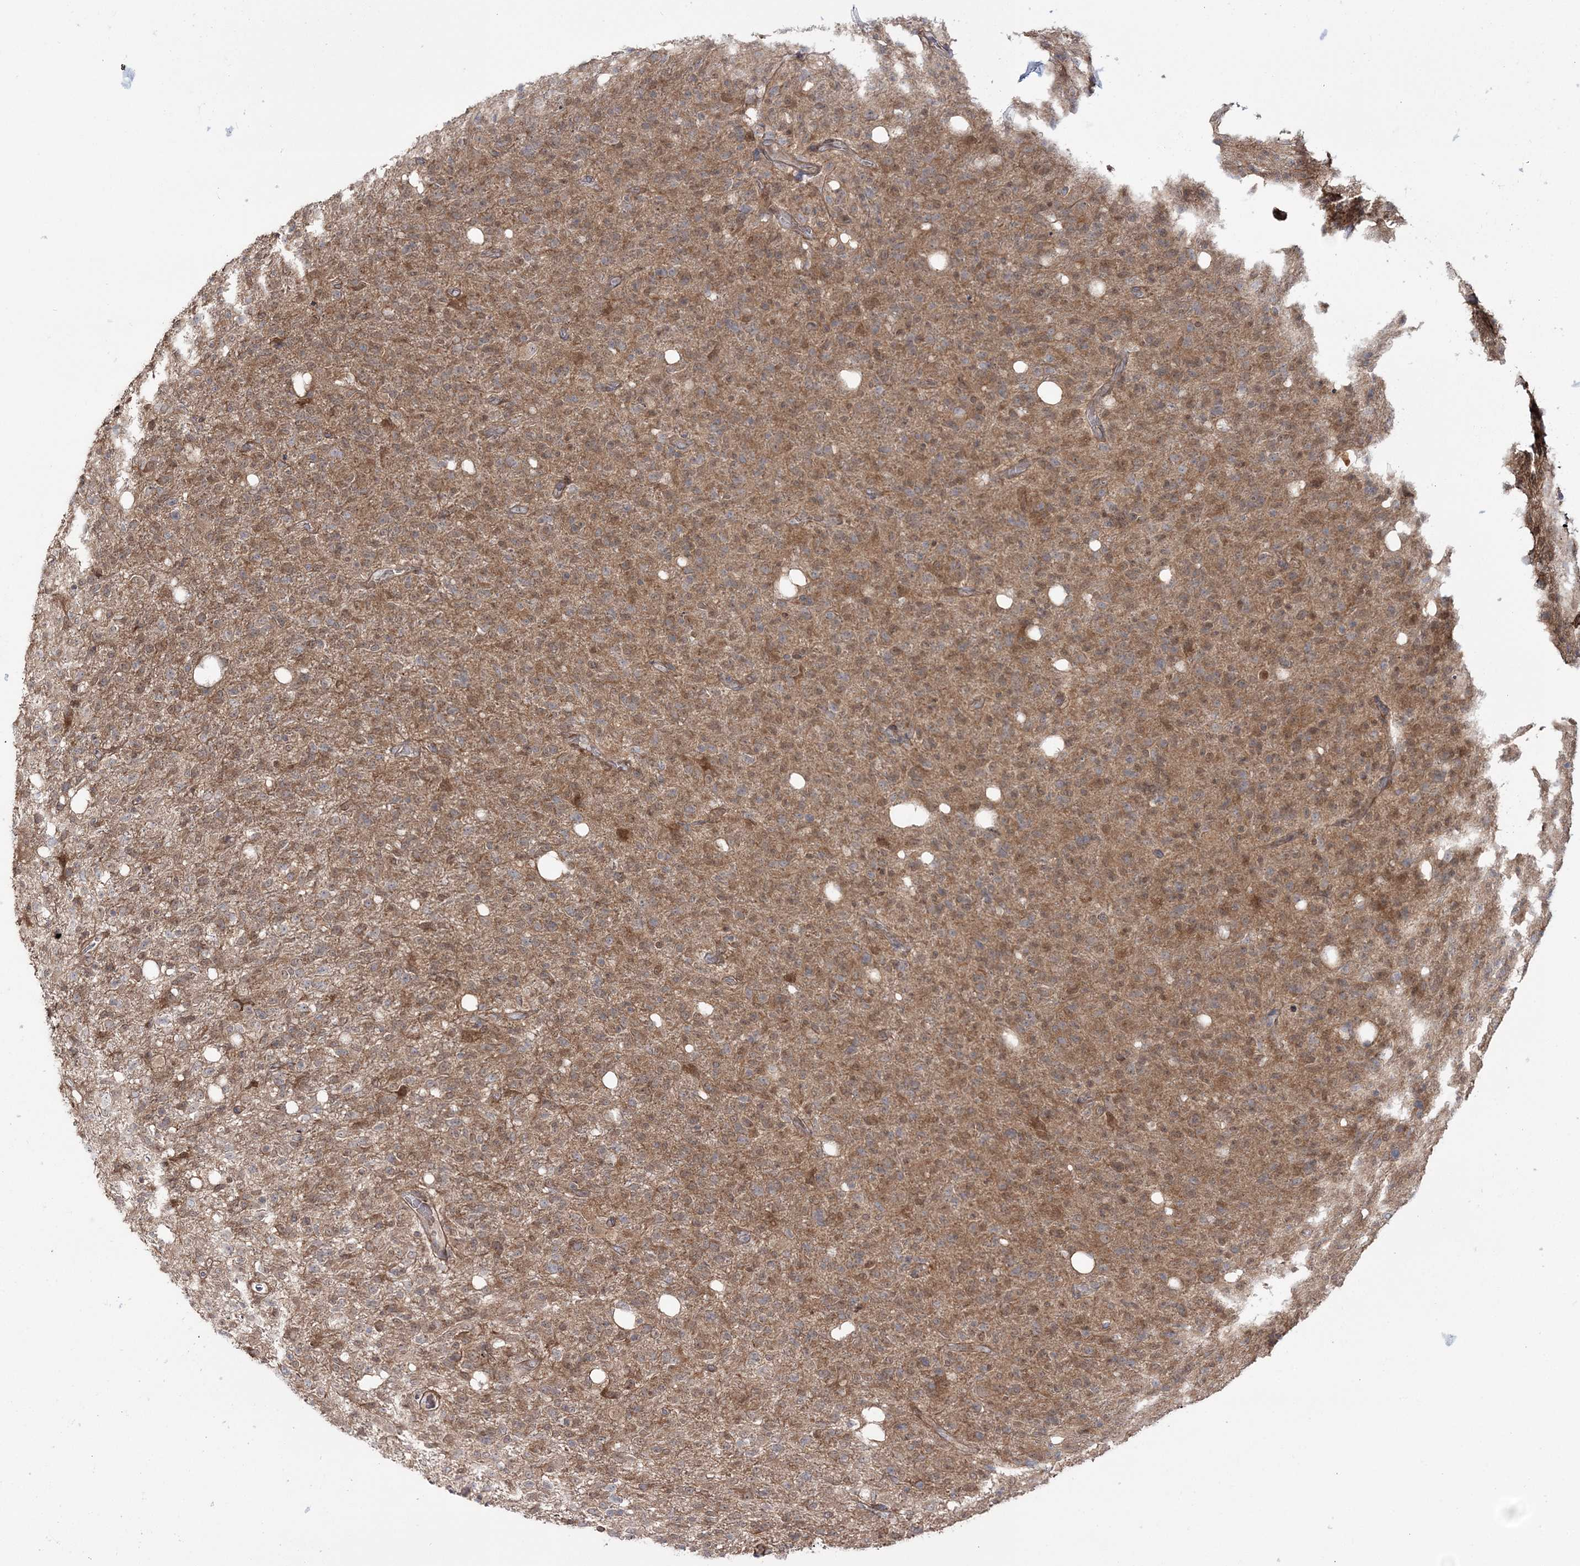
{"staining": {"intensity": "moderate", "quantity": ">75%", "location": "cytoplasmic/membranous"}, "tissue": "glioma", "cell_type": "Tumor cells", "image_type": "cancer", "snomed": [{"axis": "morphology", "description": "Glioma, malignant, High grade"}, {"axis": "topography", "description": "Brain"}], "caption": "Moderate cytoplasmic/membranous staining is seen in approximately >75% of tumor cells in high-grade glioma (malignant). (DAB (3,3'-diaminobenzidine) IHC with brightfield microscopy, high magnification).", "gene": "MOCS2", "patient": {"sex": "female", "age": 57}}